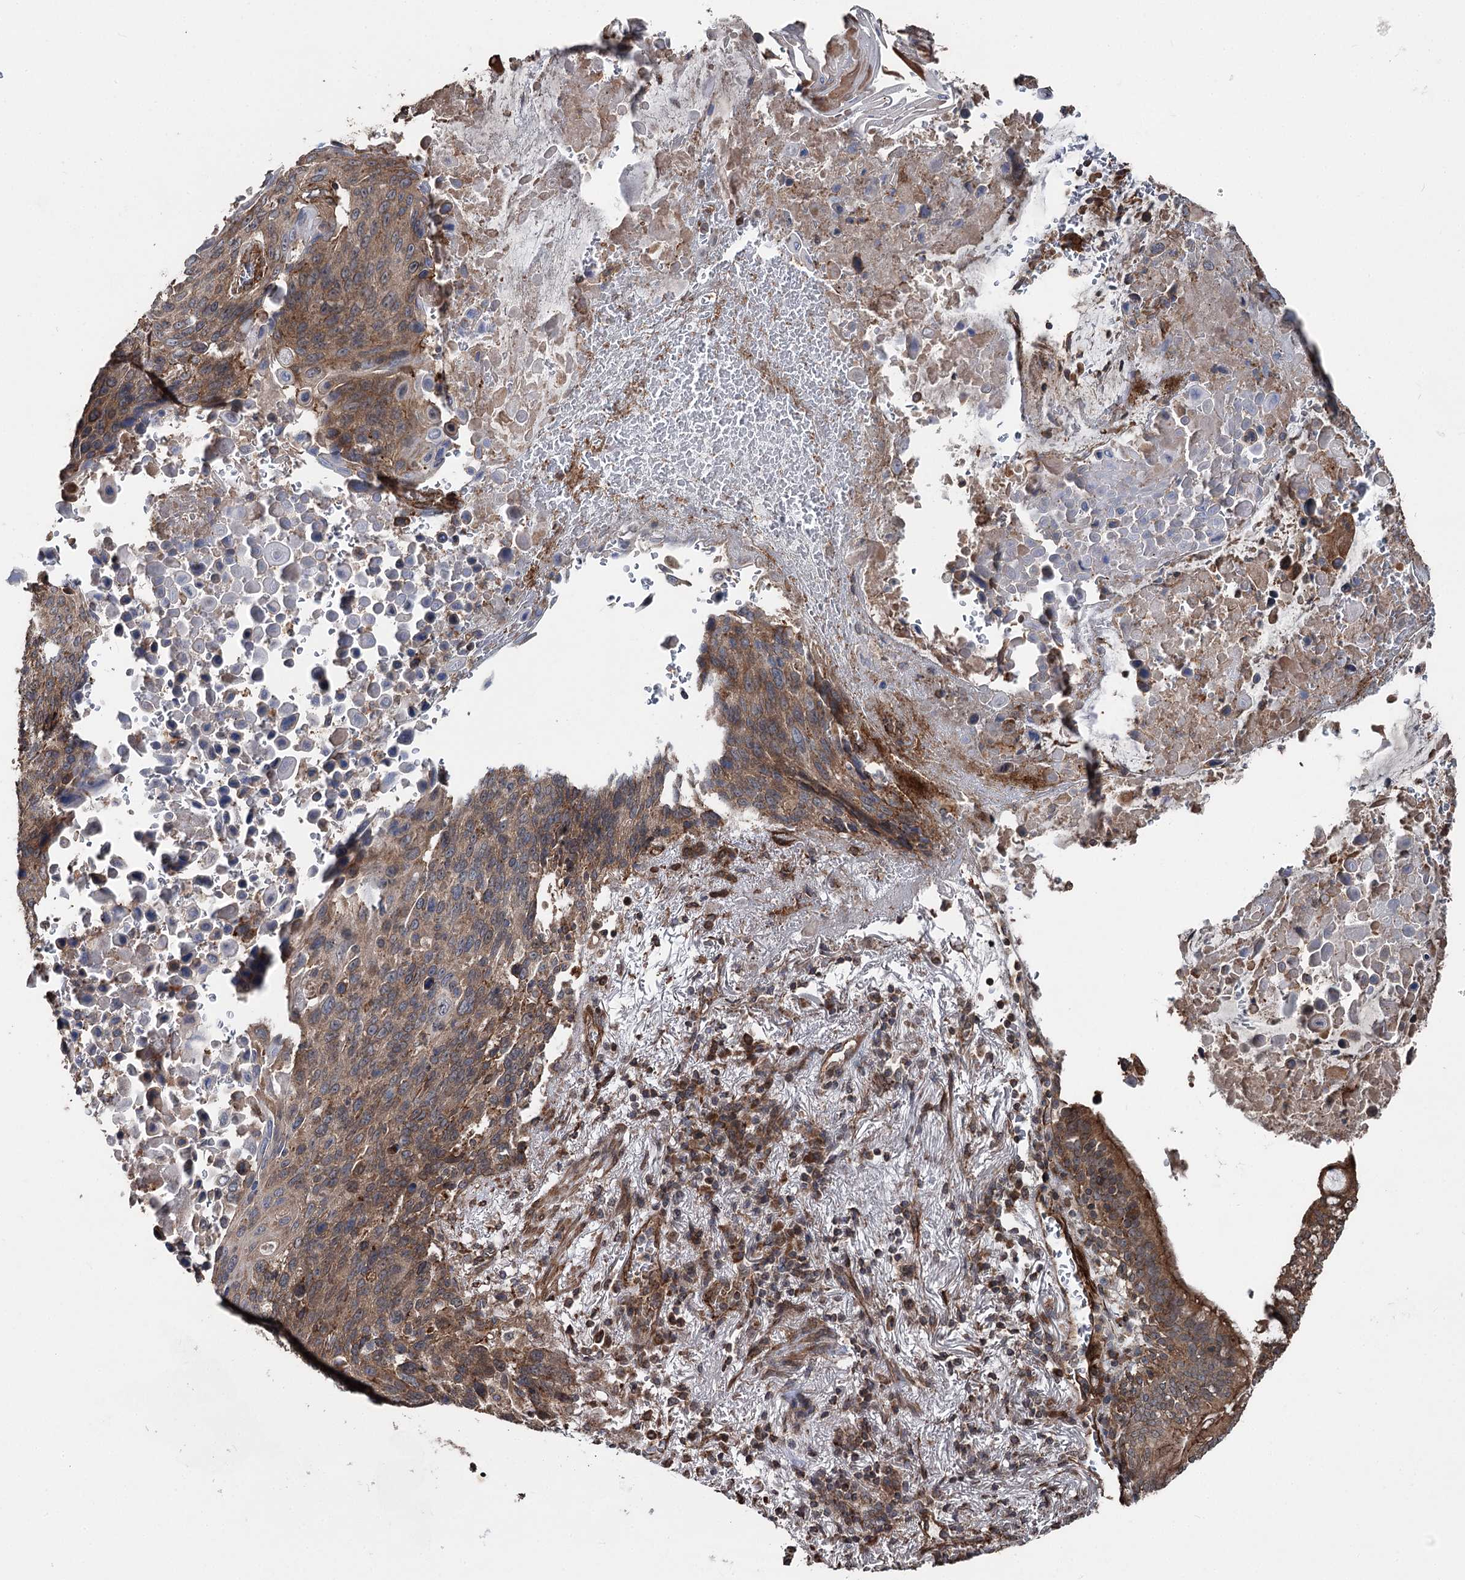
{"staining": {"intensity": "moderate", "quantity": ">75%", "location": "cytoplasmic/membranous"}, "tissue": "lung cancer", "cell_type": "Tumor cells", "image_type": "cancer", "snomed": [{"axis": "morphology", "description": "Squamous cell carcinoma, NOS"}, {"axis": "topography", "description": "Lung"}], "caption": "Moderate cytoplasmic/membranous staining for a protein is identified in about >75% of tumor cells of lung squamous cell carcinoma using immunohistochemistry.", "gene": "ITFG2", "patient": {"sex": "male", "age": 66}}